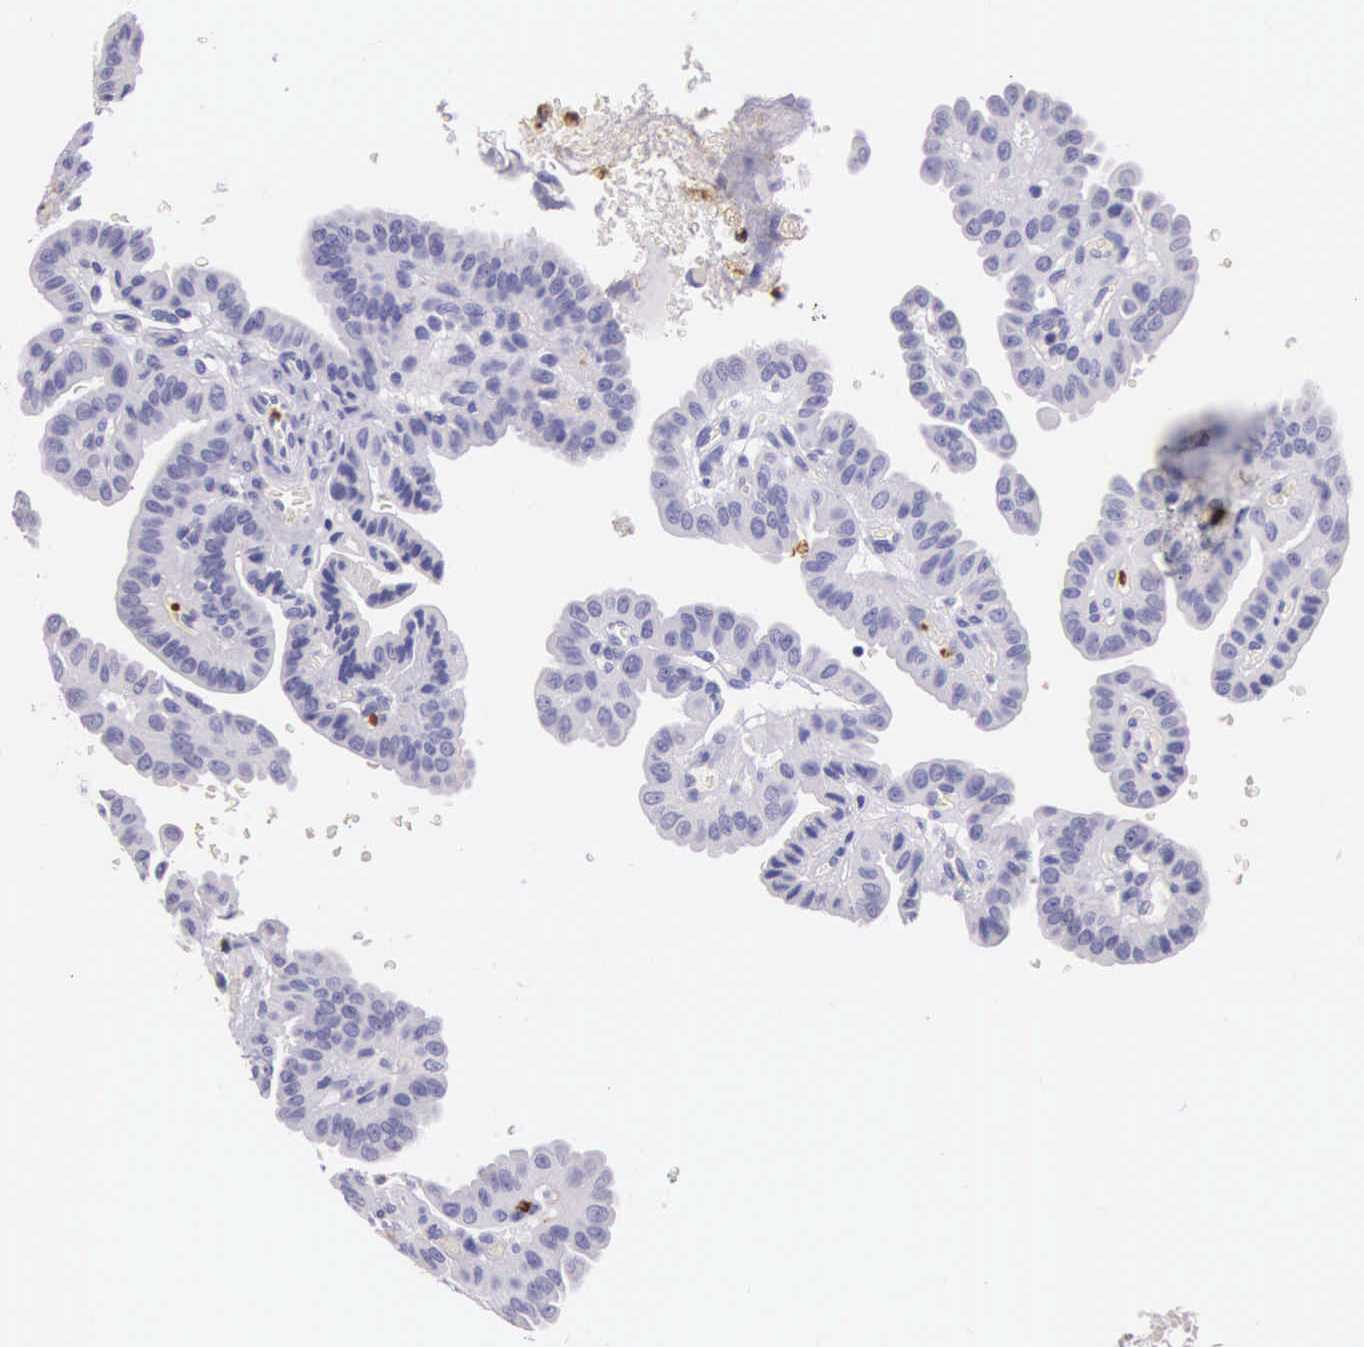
{"staining": {"intensity": "negative", "quantity": "none", "location": "none"}, "tissue": "thyroid cancer", "cell_type": "Tumor cells", "image_type": "cancer", "snomed": [{"axis": "morphology", "description": "Papillary adenocarcinoma, NOS"}, {"axis": "topography", "description": "Thyroid gland"}], "caption": "Thyroid papillary adenocarcinoma stained for a protein using immunohistochemistry (IHC) shows no positivity tumor cells.", "gene": "FCN1", "patient": {"sex": "male", "age": 87}}